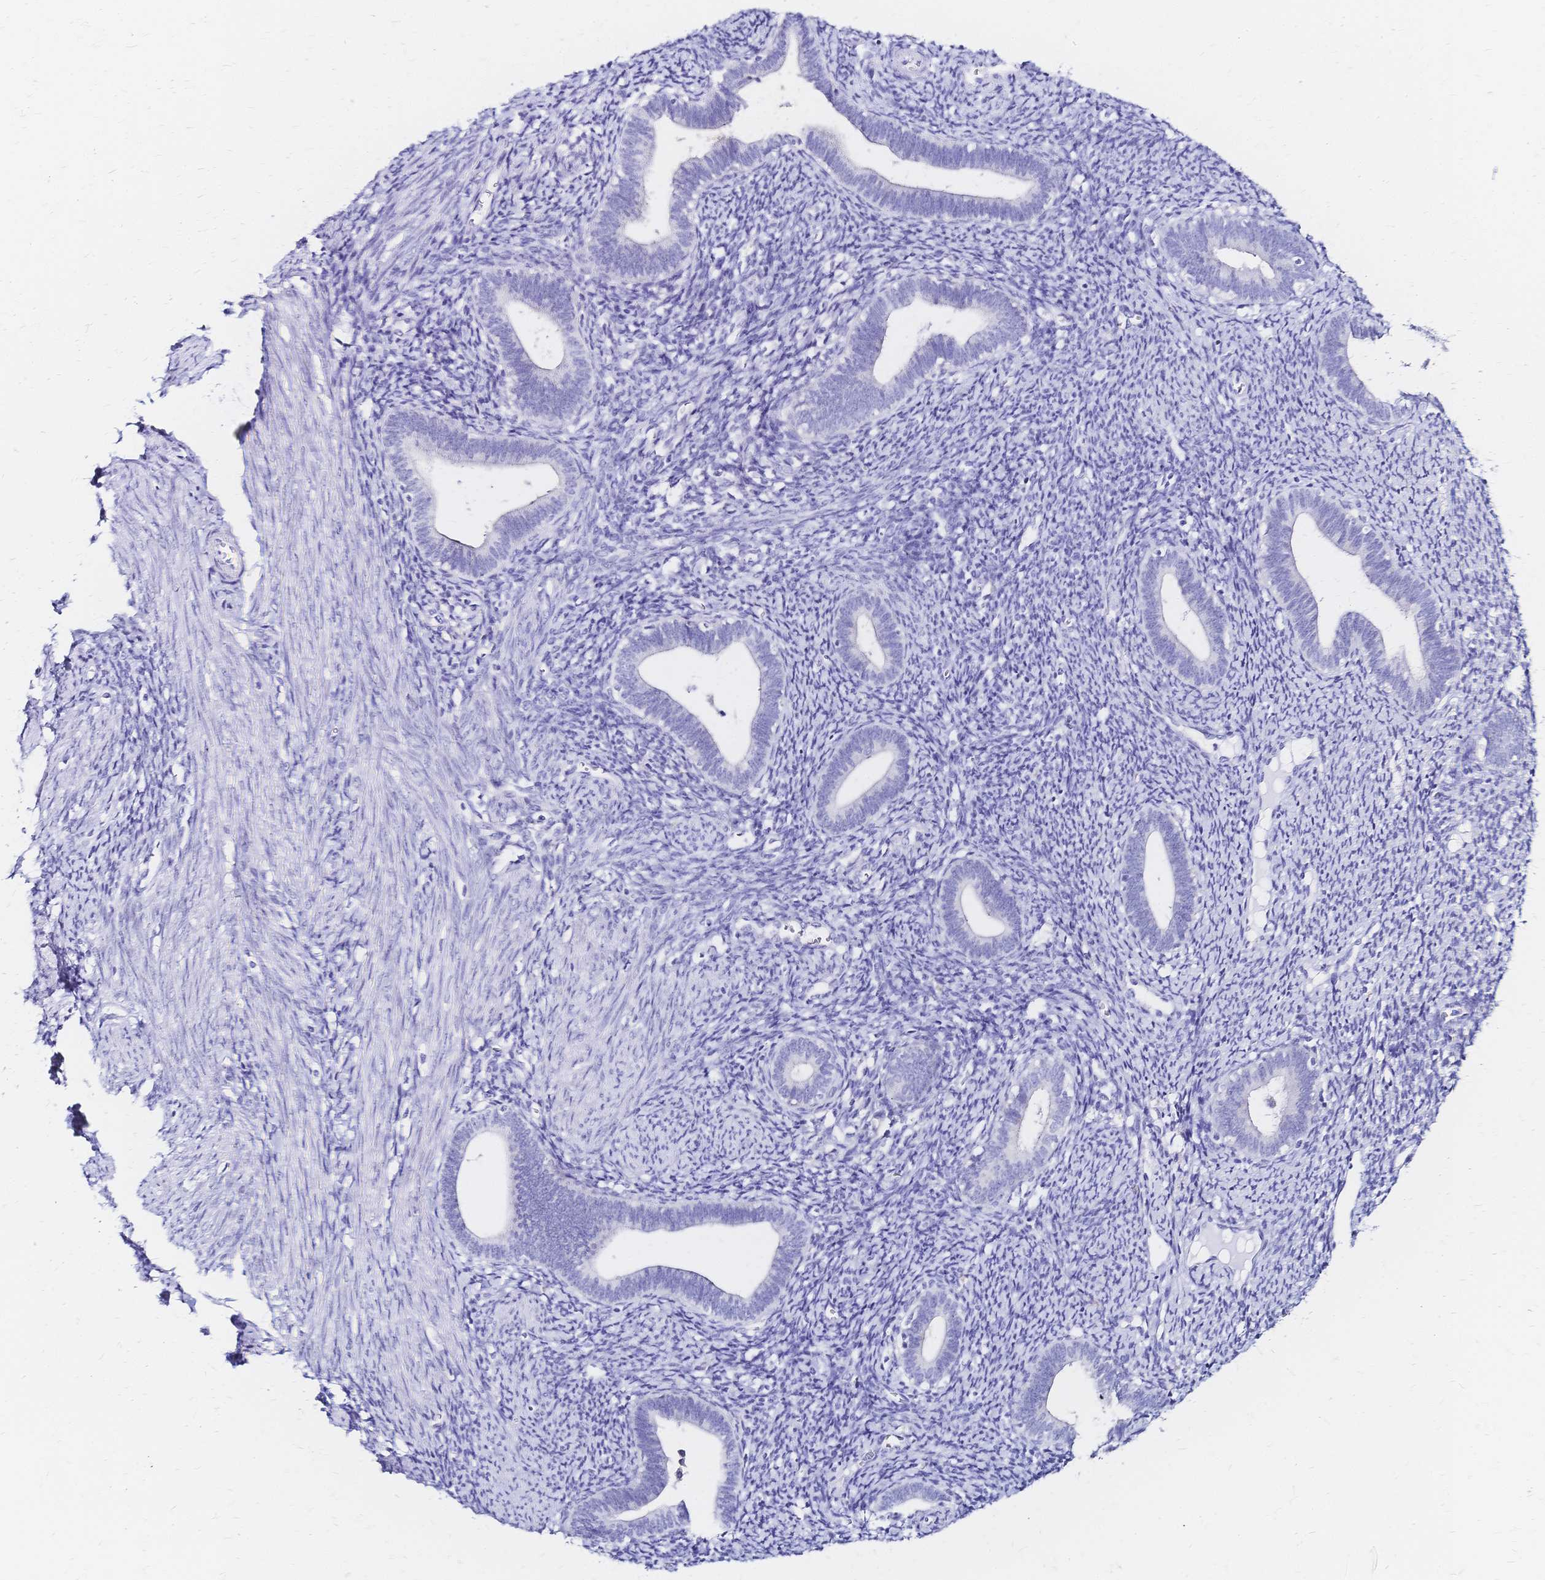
{"staining": {"intensity": "negative", "quantity": "none", "location": "none"}, "tissue": "endometrium", "cell_type": "Cells in endometrial stroma", "image_type": "normal", "snomed": [{"axis": "morphology", "description": "Normal tissue, NOS"}, {"axis": "topography", "description": "Endometrium"}], "caption": "High power microscopy image of an IHC image of unremarkable endometrium, revealing no significant positivity in cells in endometrial stroma. (Stains: DAB (3,3'-diaminobenzidine) immunohistochemistry (IHC) with hematoxylin counter stain, Microscopy: brightfield microscopy at high magnification).", "gene": "SLC5A1", "patient": {"sex": "female", "age": 41}}